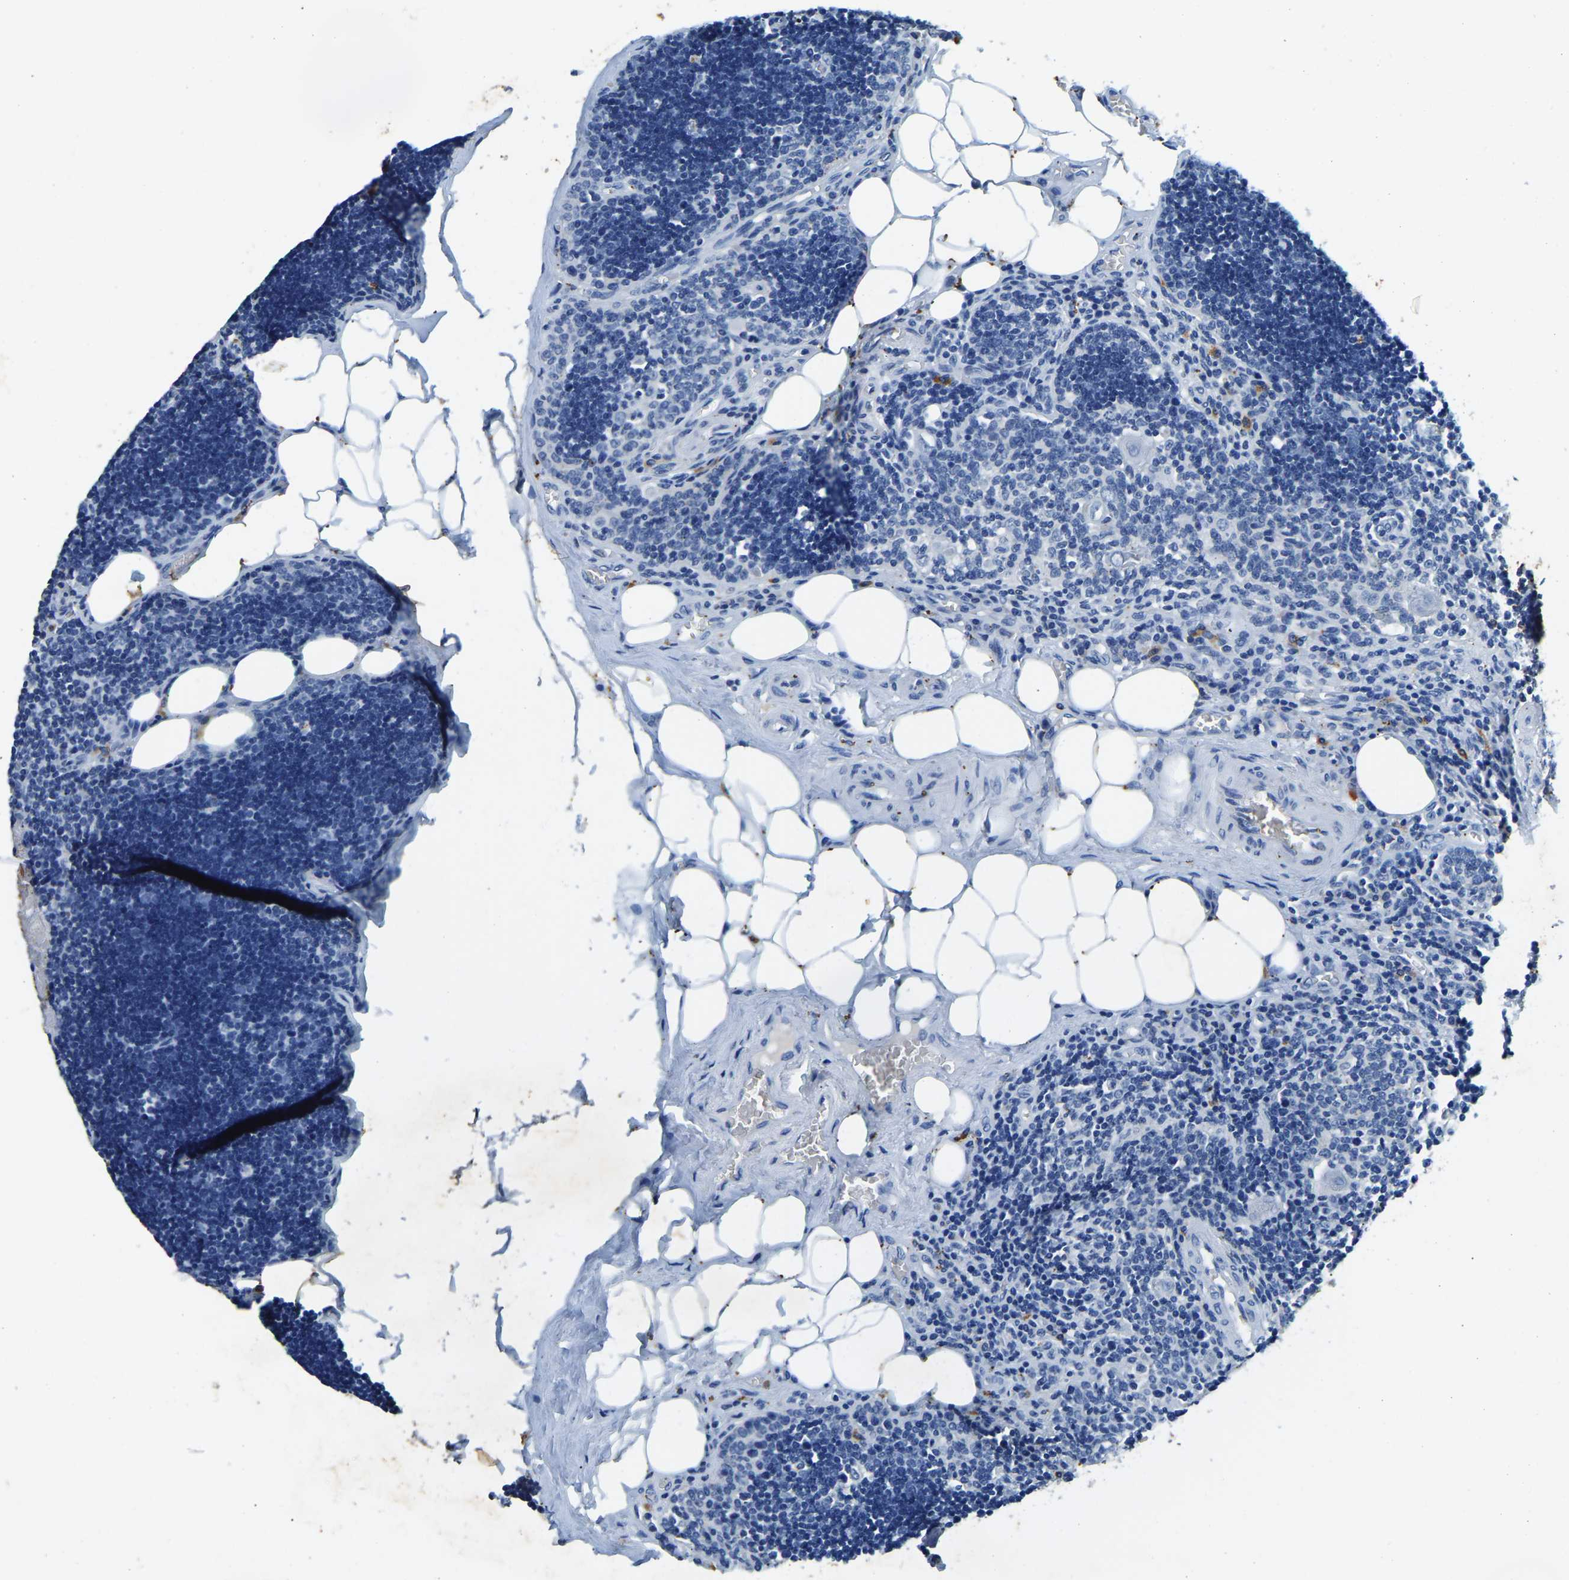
{"staining": {"intensity": "negative", "quantity": "none", "location": "none"}, "tissue": "lymph node", "cell_type": "Germinal center cells", "image_type": "normal", "snomed": [{"axis": "morphology", "description": "Normal tissue, NOS"}, {"axis": "topography", "description": "Lymph node"}], "caption": "IHC histopathology image of normal lymph node: lymph node stained with DAB displays no significant protein positivity in germinal center cells.", "gene": "UBN2", "patient": {"sex": "male", "age": 33}}